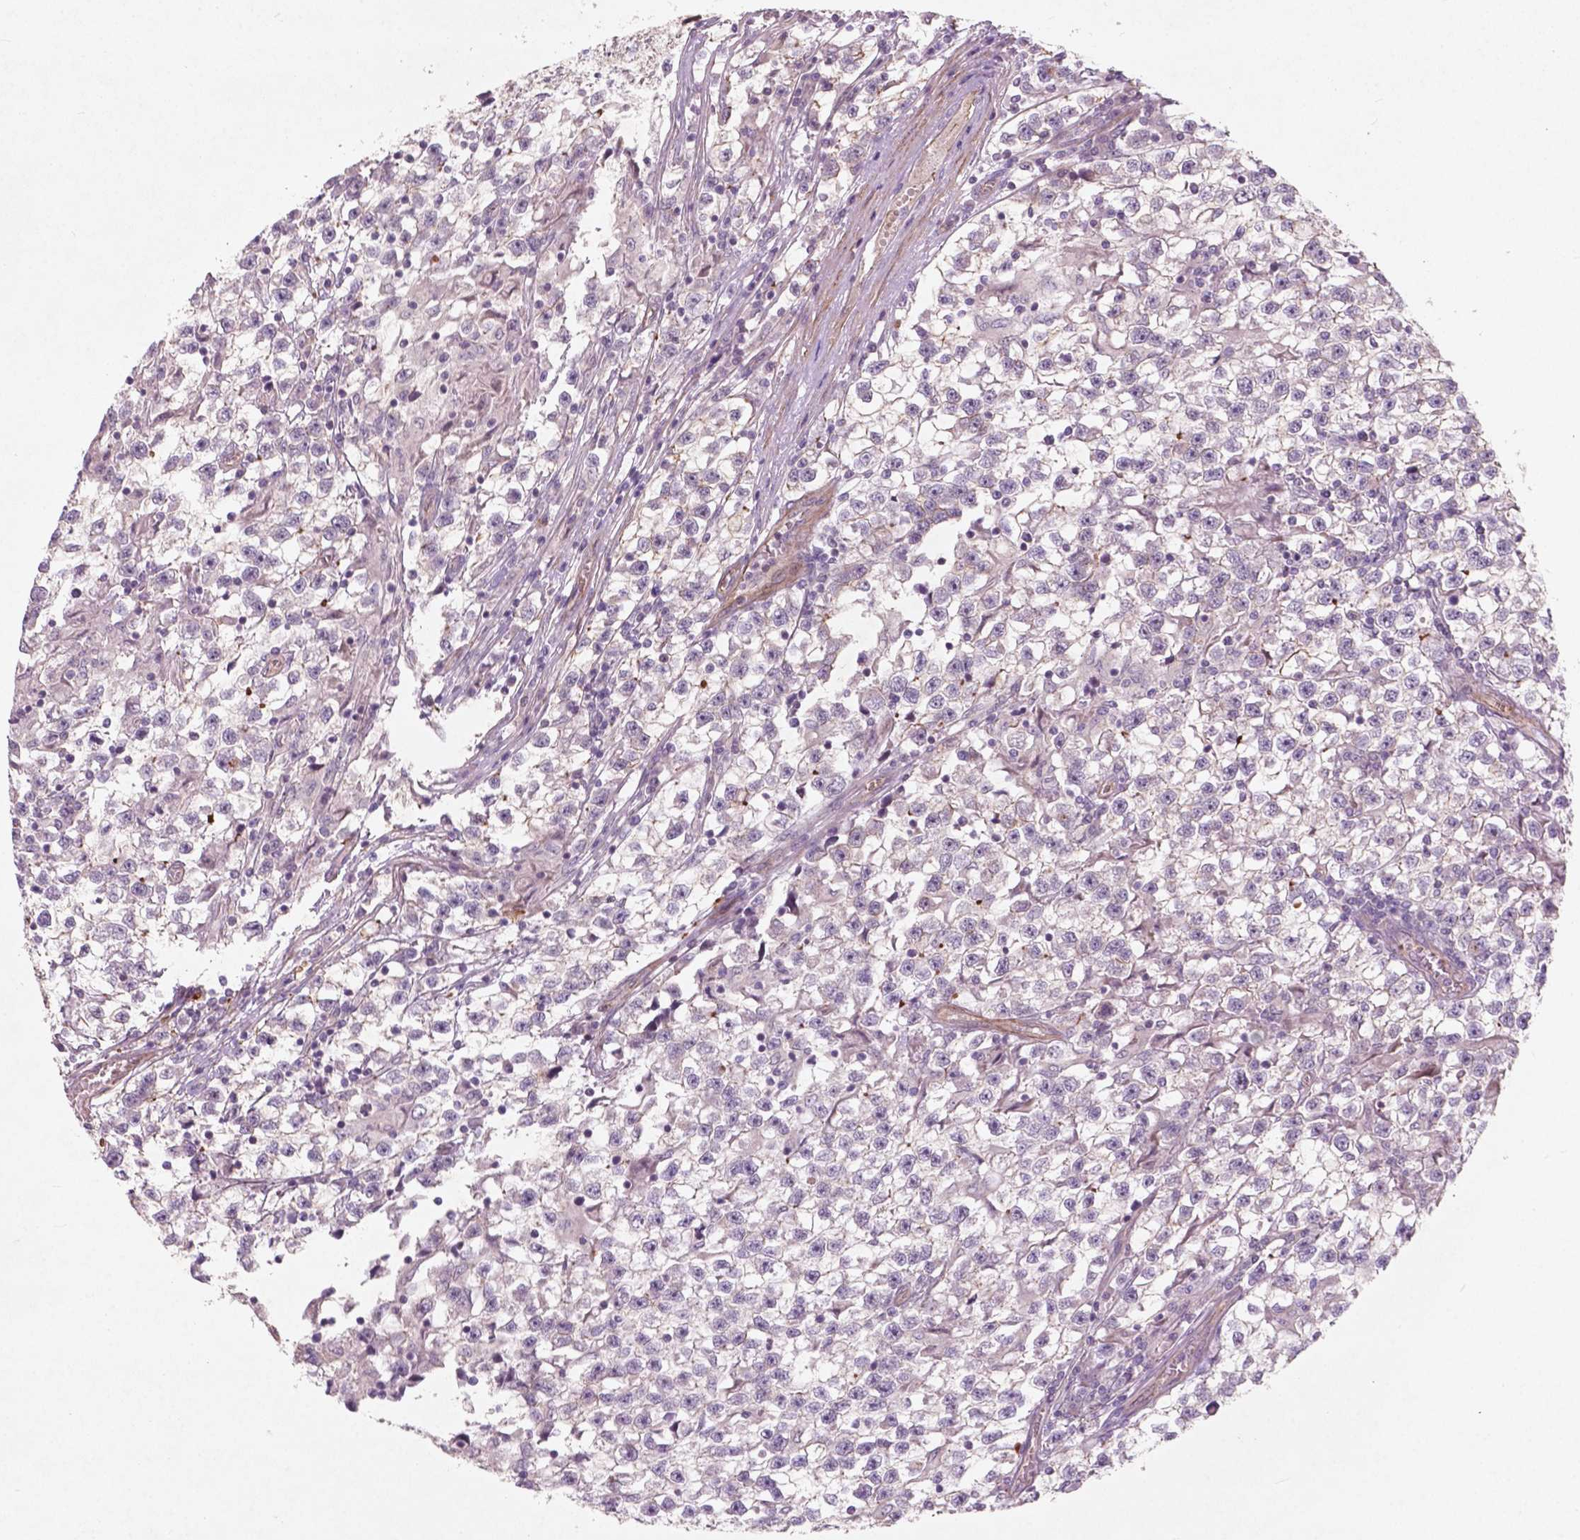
{"staining": {"intensity": "negative", "quantity": "none", "location": "none"}, "tissue": "testis cancer", "cell_type": "Tumor cells", "image_type": "cancer", "snomed": [{"axis": "morphology", "description": "Seminoma, NOS"}, {"axis": "topography", "description": "Testis"}], "caption": "Tumor cells are negative for brown protein staining in testis seminoma. (Stains: DAB (3,3'-diaminobenzidine) IHC with hematoxylin counter stain, Microscopy: brightfield microscopy at high magnification).", "gene": "RFPL4B", "patient": {"sex": "male", "age": 31}}